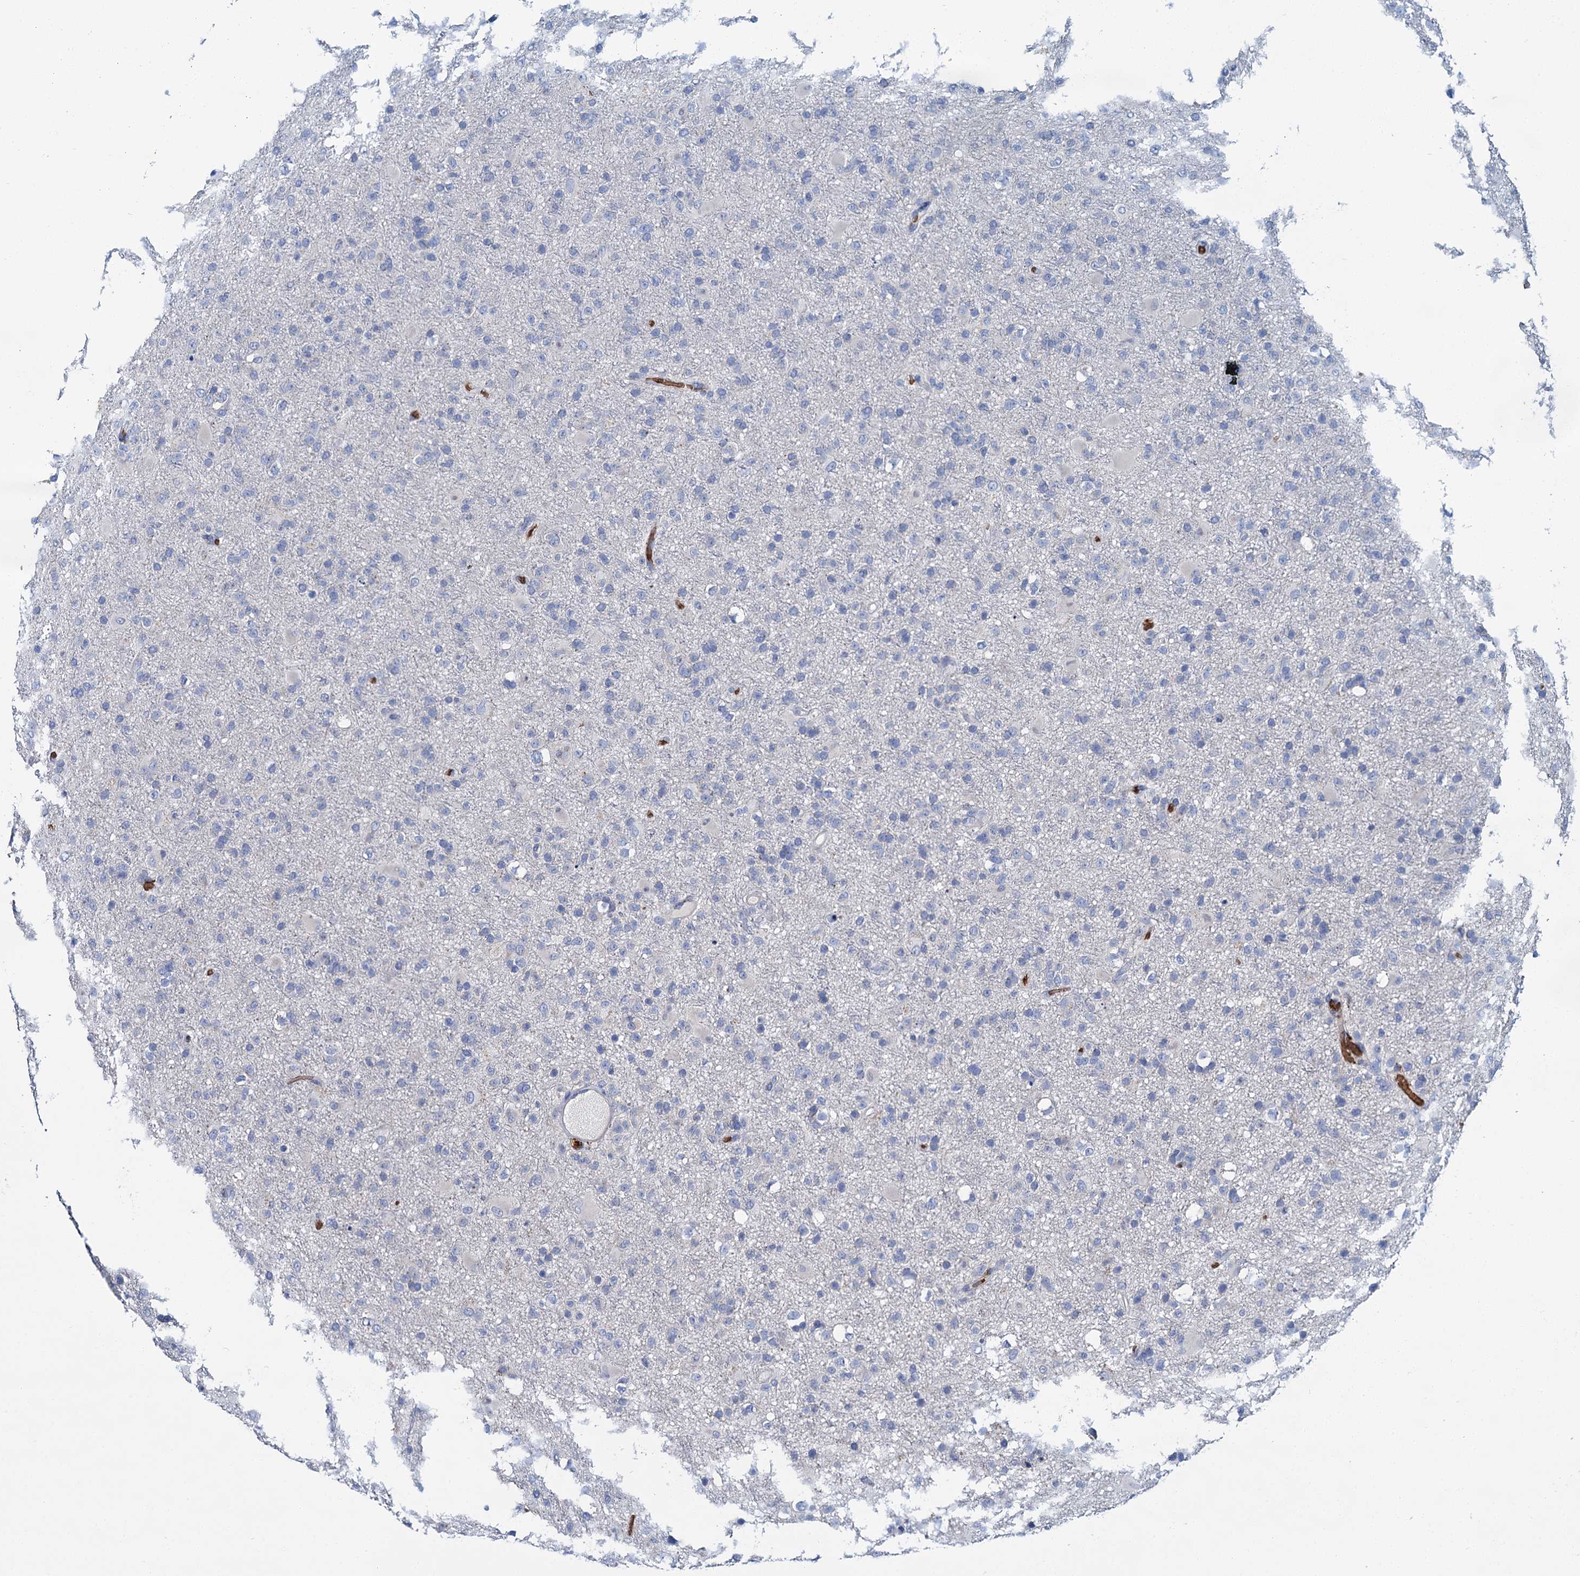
{"staining": {"intensity": "negative", "quantity": "none", "location": "none"}, "tissue": "glioma", "cell_type": "Tumor cells", "image_type": "cancer", "snomed": [{"axis": "morphology", "description": "Glioma, malignant, Low grade"}, {"axis": "topography", "description": "Brain"}], "caption": "Tumor cells are negative for brown protein staining in malignant glioma (low-grade). (DAB immunohistochemistry (IHC) visualized using brightfield microscopy, high magnification).", "gene": "ATG2A", "patient": {"sex": "male", "age": 65}}